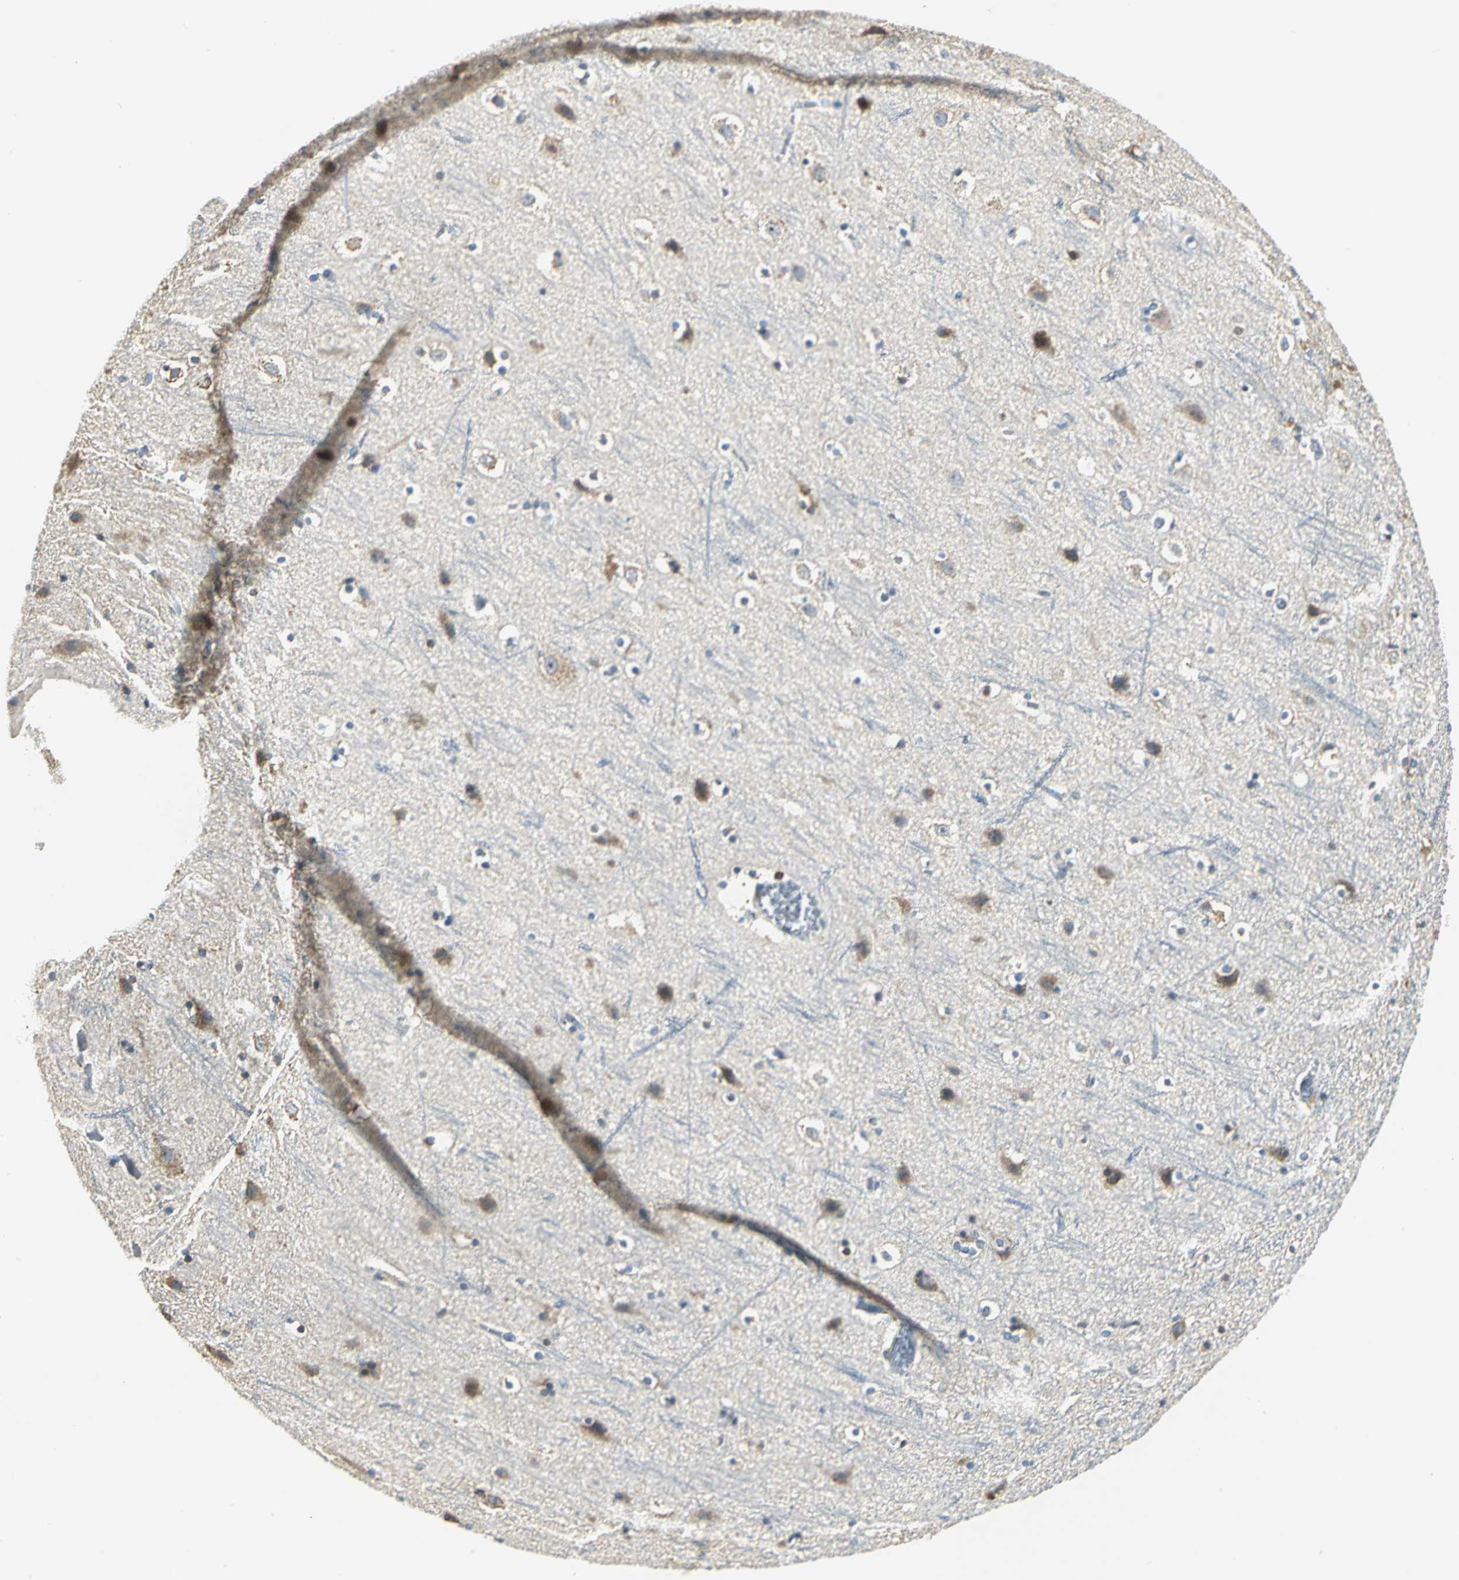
{"staining": {"intensity": "negative", "quantity": "none", "location": "none"}, "tissue": "cerebral cortex", "cell_type": "Endothelial cells", "image_type": "normal", "snomed": [{"axis": "morphology", "description": "Normal tissue, NOS"}, {"axis": "topography", "description": "Cerebral cortex"}], "caption": "DAB immunohistochemical staining of normal cerebral cortex exhibits no significant positivity in endothelial cells.", "gene": "USP40", "patient": {"sex": "male", "age": 45}}